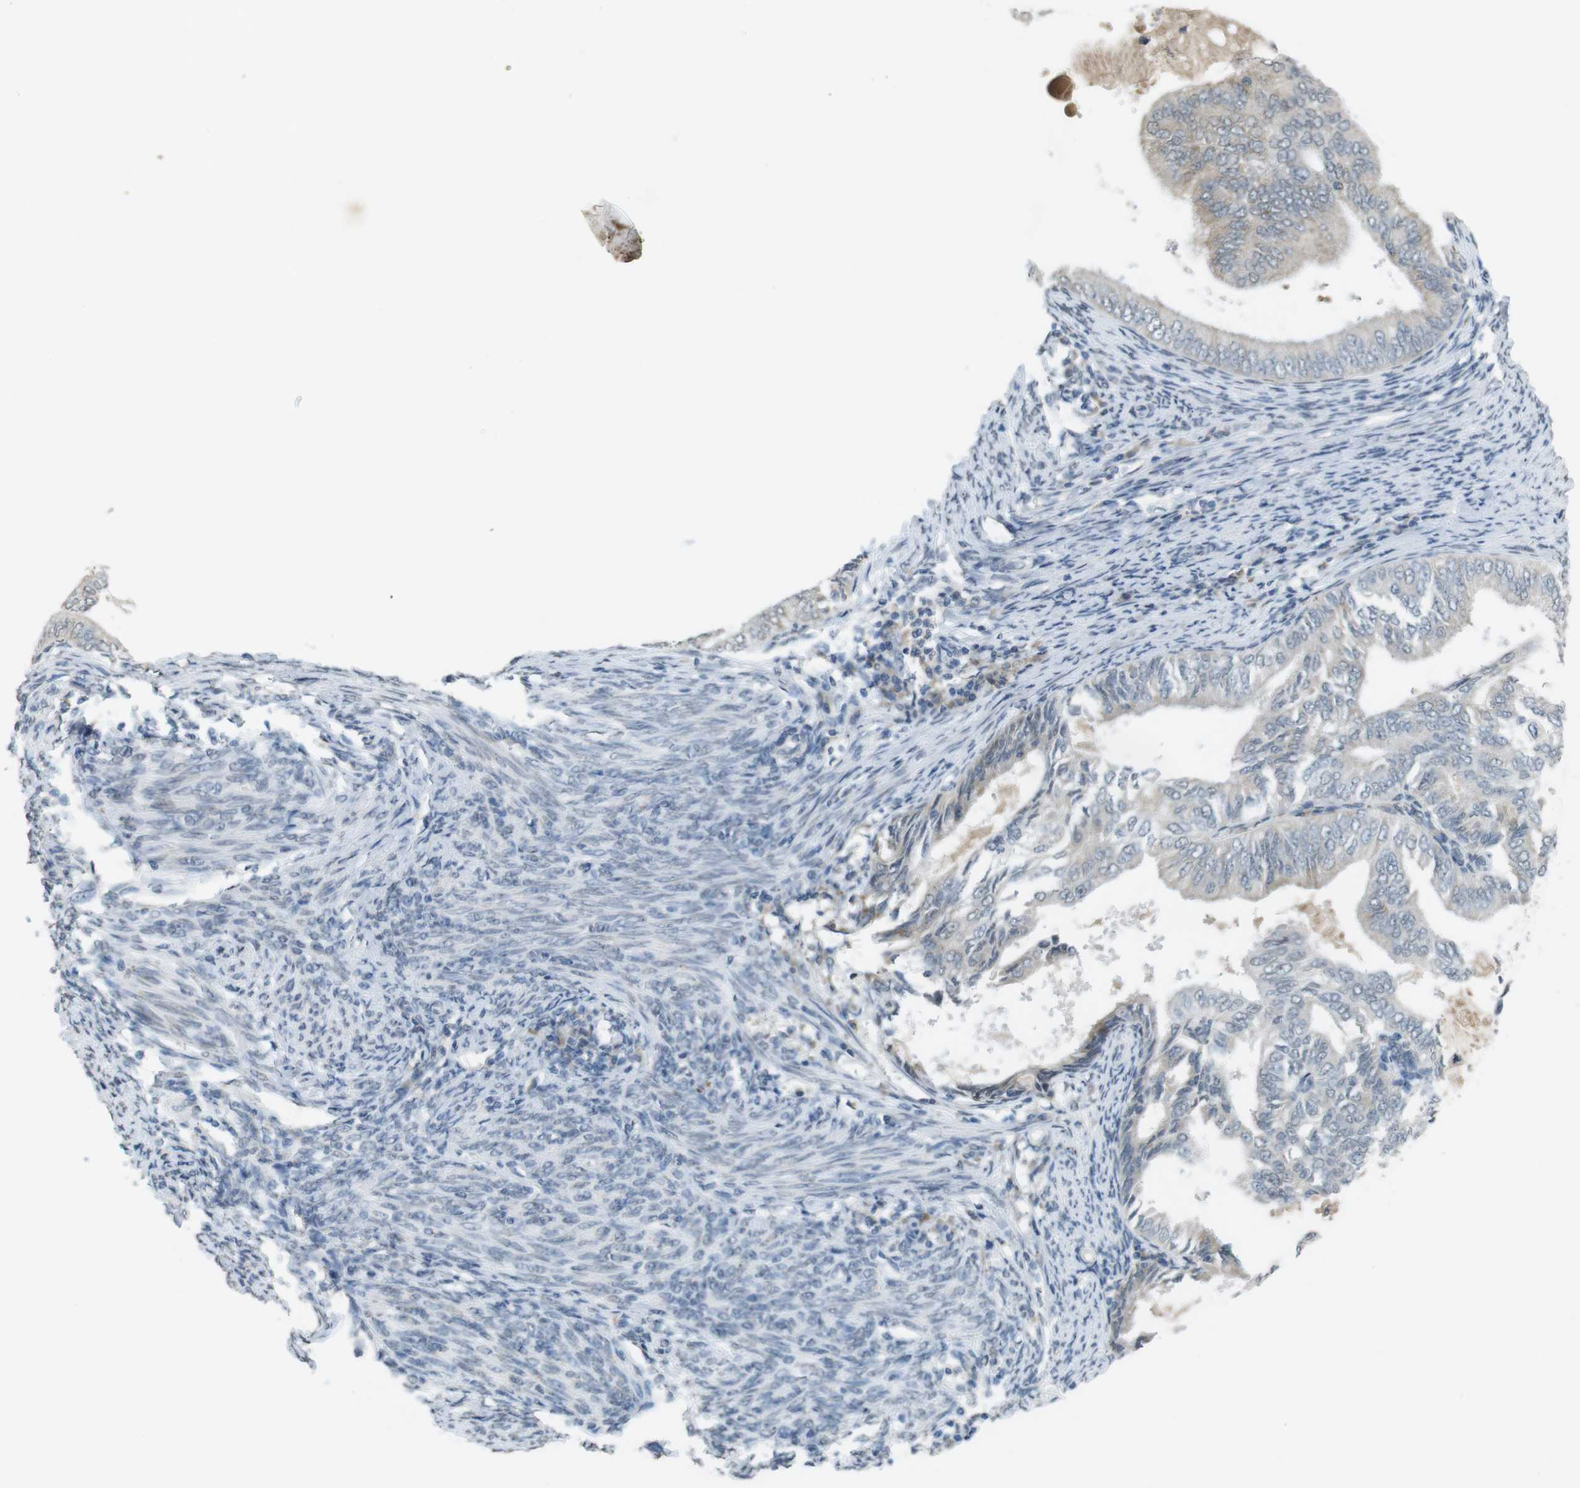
{"staining": {"intensity": "negative", "quantity": "none", "location": "none"}, "tissue": "endometrial cancer", "cell_type": "Tumor cells", "image_type": "cancer", "snomed": [{"axis": "morphology", "description": "Adenocarcinoma, NOS"}, {"axis": "topography", "description": "Endometrium"}], "caption": "Human endometrial adenocarcinoma stained for a protein using IHC demonstrates no staining in tumor cells.", "gene": "FZD10", "patient": {"sex": "female", "age": 58}}